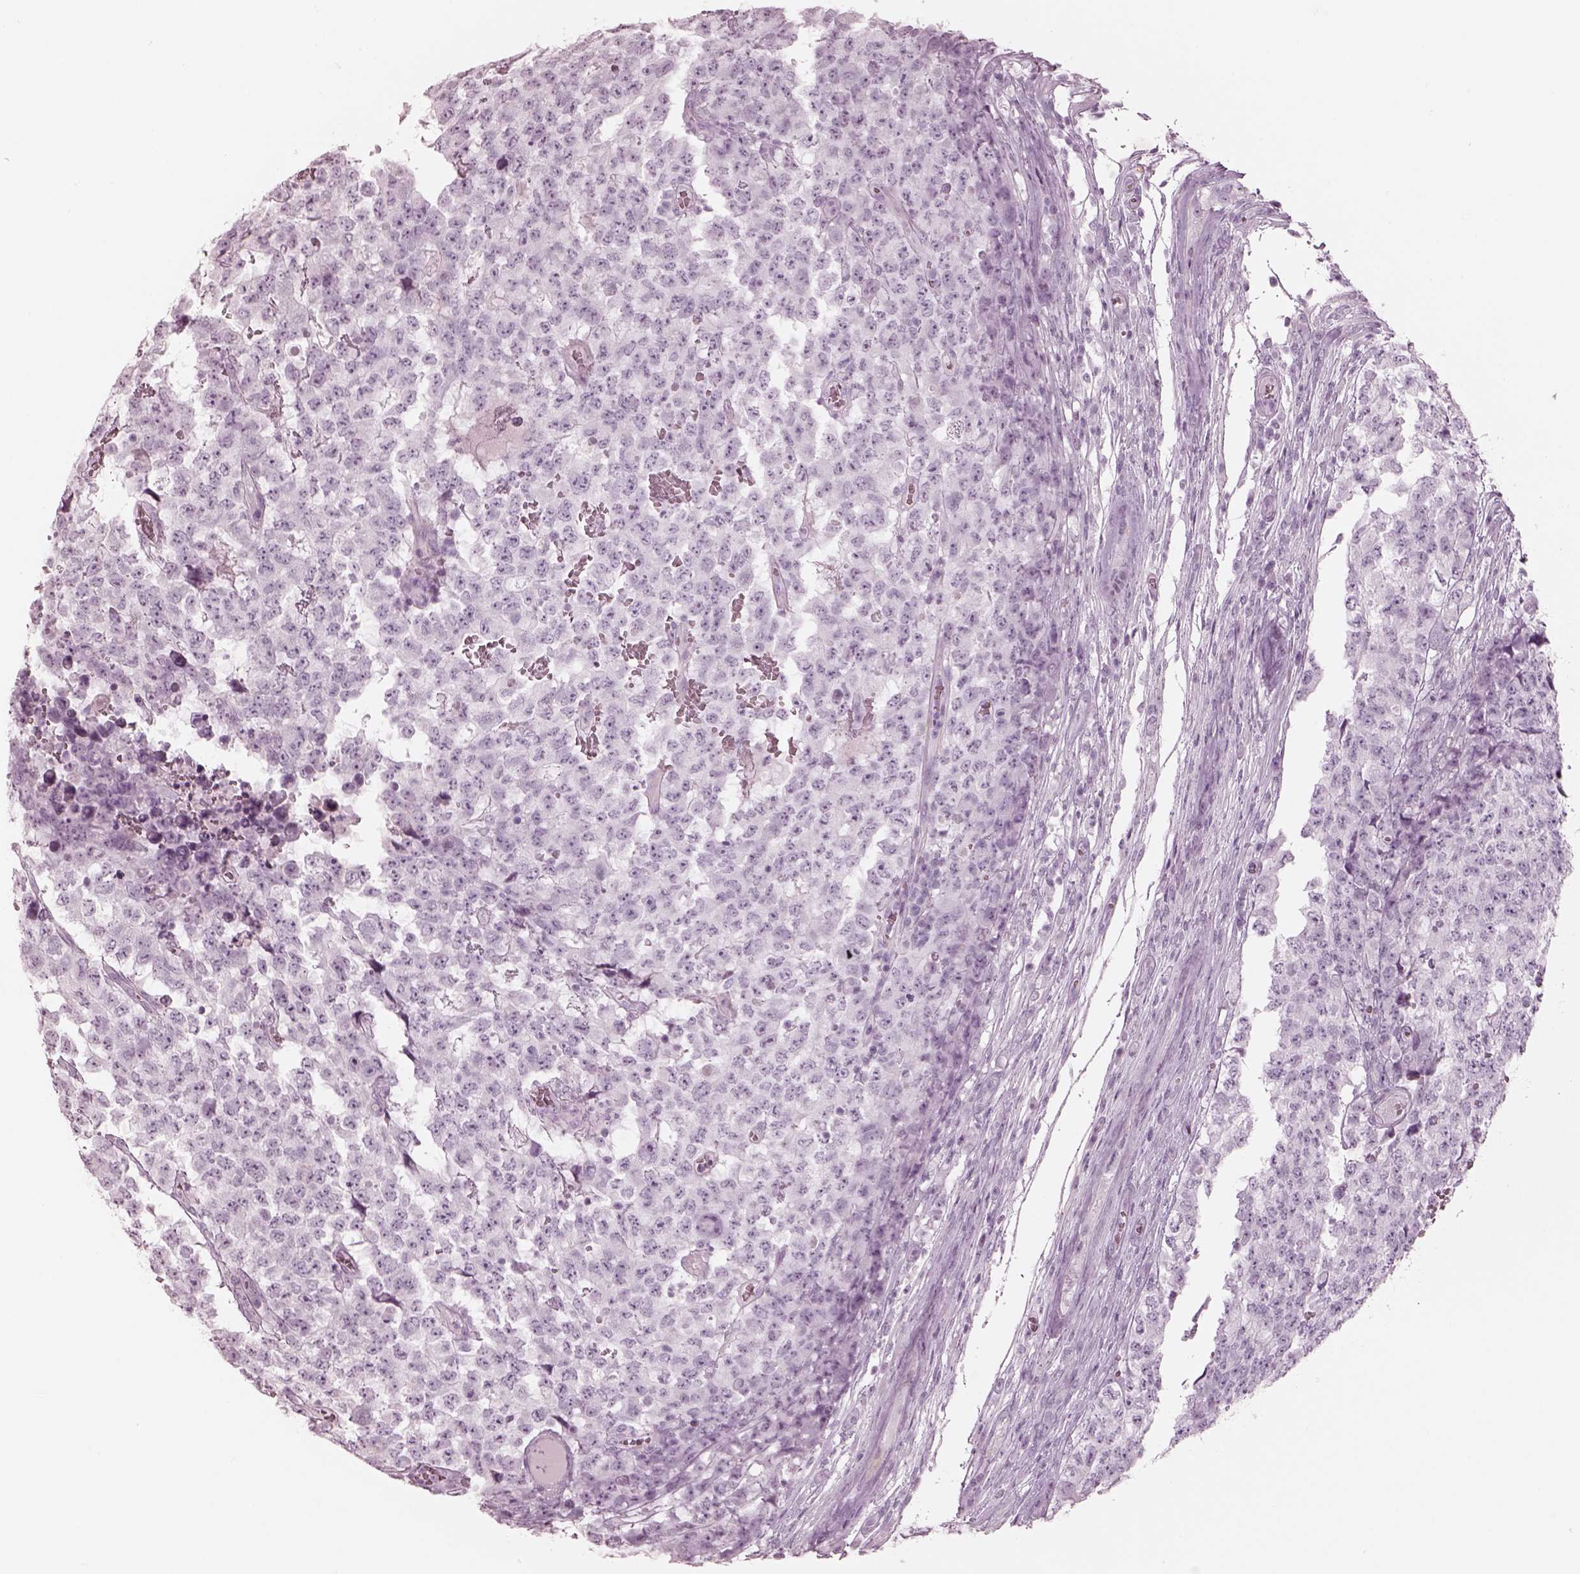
{"staining": {"intensity": "negative", "quantity": "none", "location": "none"}, "tissue": "testis cancer", "cell_type": "Tumor cells", "image_type": "cancer", "snomed": [{"axis": "morphology", "description": "Carcinoma, Embryonal, NOS"}, {"axis": "topography", "description": "Testis"}], "caption": "Tumor cells show no significant expression in embryonal carcinoma (testis).", "gene": "OPN4", "patient": {"sex": "male", "age": 23}}